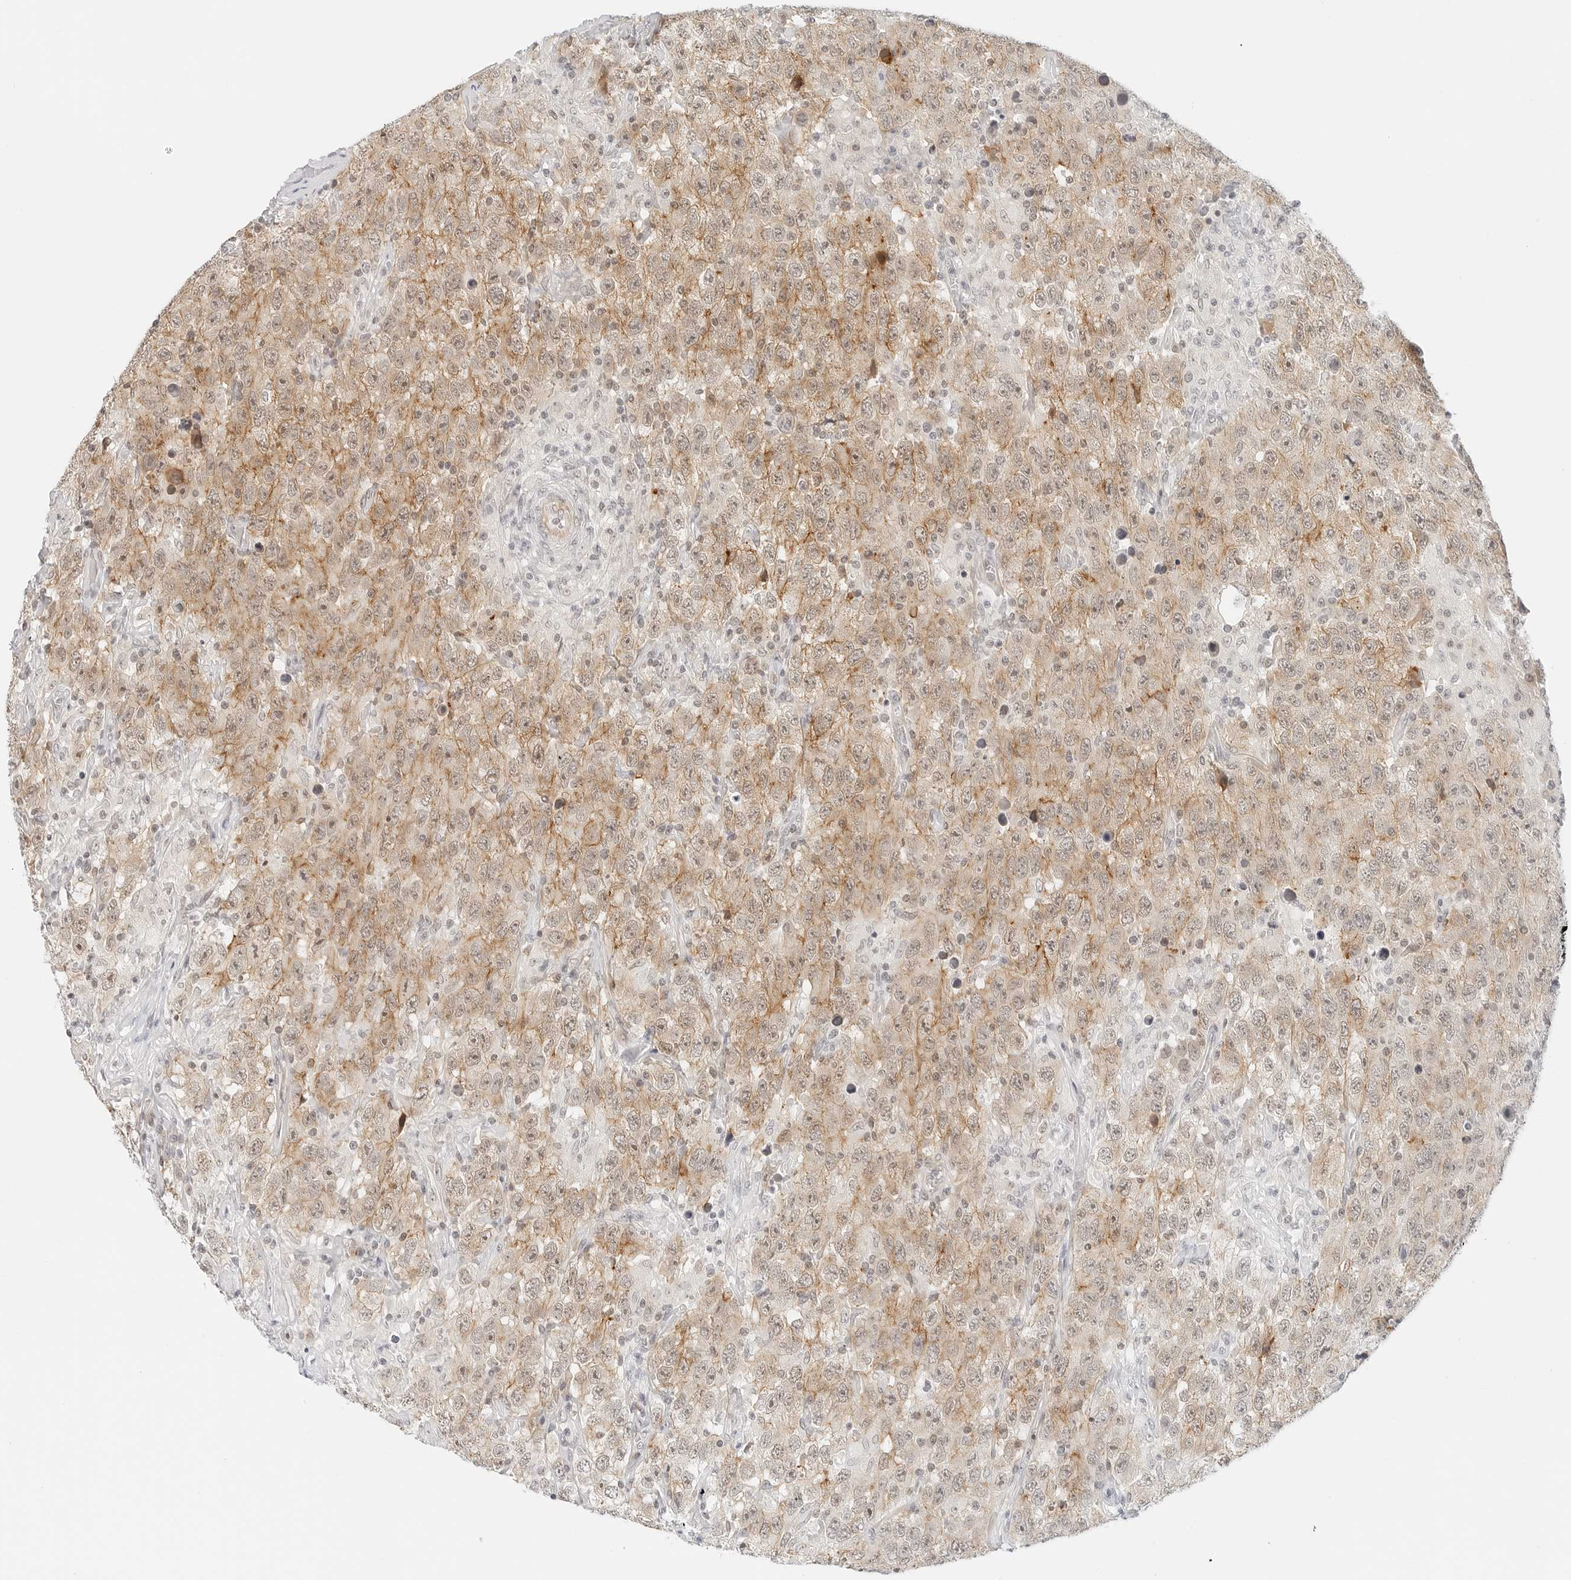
{"staining": {"intensity": "moderate", "quantity": "25%-75%", "location": "cytoplasmic/membranous,nuclear"}, "tissue": "testis cancer", "cell_type": "Tumor cells", "image_type": "cancer", "snomed": [{"axis": "morphology", "description": "Seminoma, NOS"}, {"axis": "topography", "description": "Testis"}], "caption": "This is a micrograph of IHC staining of testis cancer (seminoma), which shows moderate expression in the cytoplasmic/membranous and nuclear of tumor cells.", "gene": "NEO1", "patient": {"sex": "male", "age": 65}}